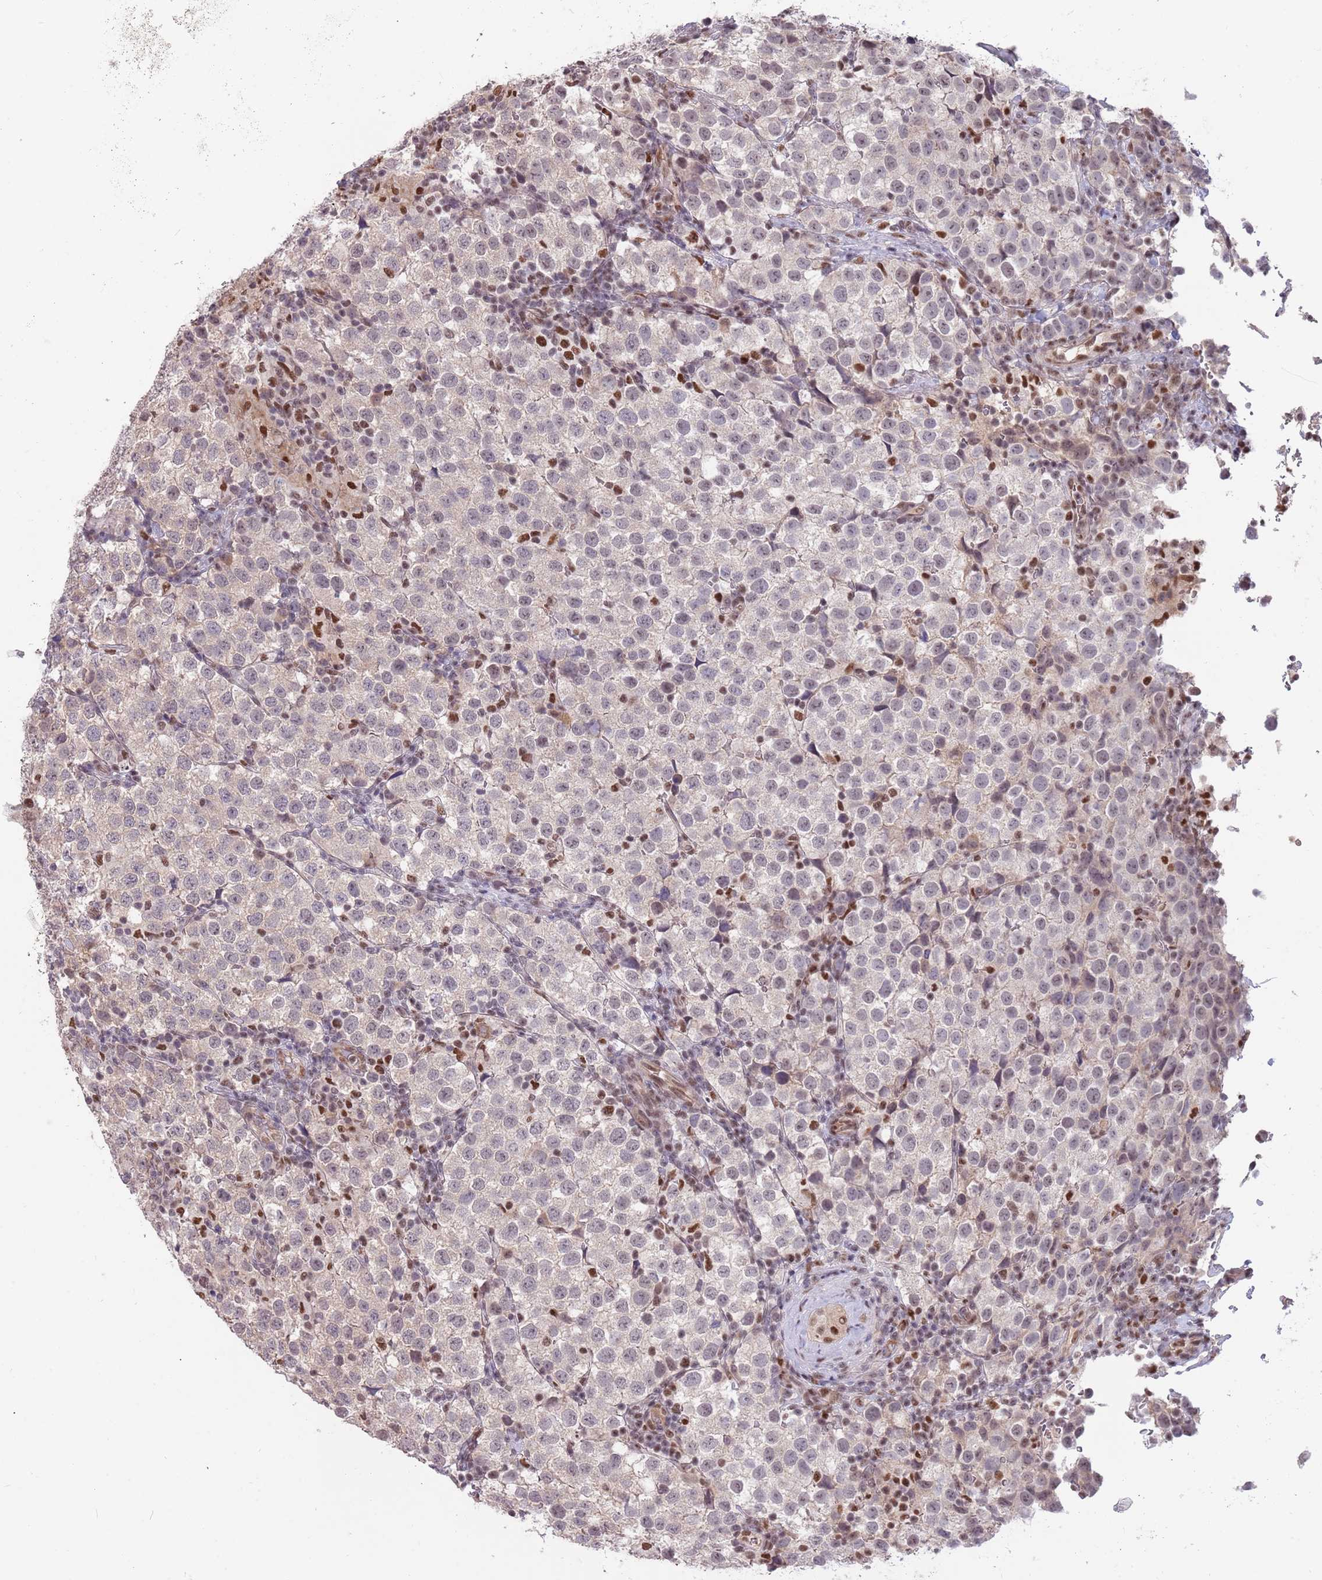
{"staining": {"intensity": "negative", "quantity": "none", "location": "none"}, "tissue": "testis cancer", "cell_type": "Tumor cells", "image_type": "cancer", "snomed": [{"axis": "morphology", "description": "Seminoma, NOS"}, {"axis": "topography", "description": "Testis"}], "caption": "IHC micrograph of human testis seminoma stained for a protein (brown), which reveals no positivity in tumor cells.", "gene": "ZBTB7A", "patient": {"sex": "male", "age": 34}}